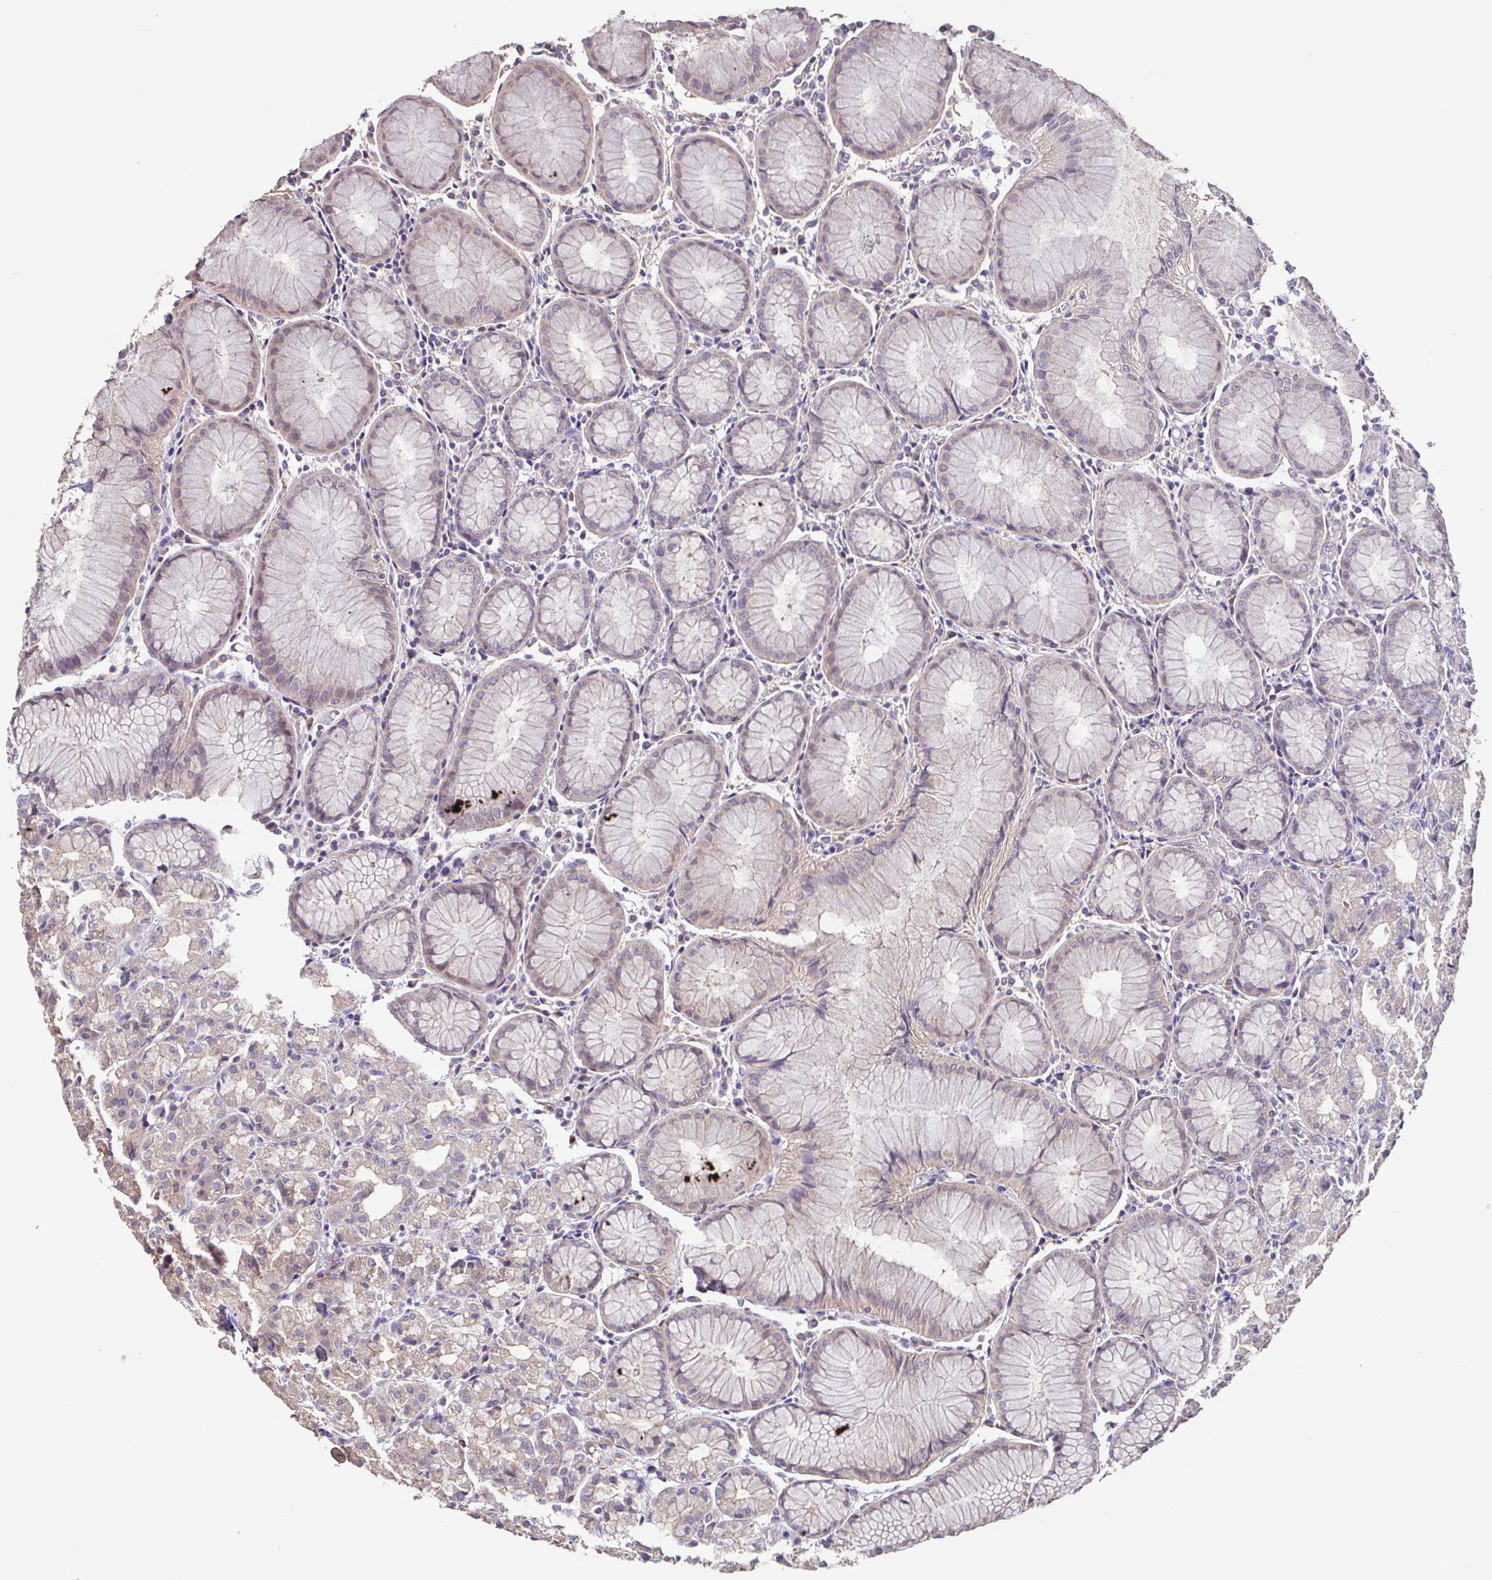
{"staining": {"intensity": "weak", "quantity": "<25%", "location": "cytoplasmic/membranous"}, "tissue": "stomach", "cell_type": "Glandular cells", "image_type": "normal", "snomed": [{"axis": "morphology", "description": "Normal tissue, NOS"}, {"axis": "topography", "description": "Stomach"}], "caption": "Immunohistochemistry (IHC) of benign stomach reveals no expression in glandular cells.", "gene": "ACTRT2", "patient": {"sex": "female", "age": 57}}